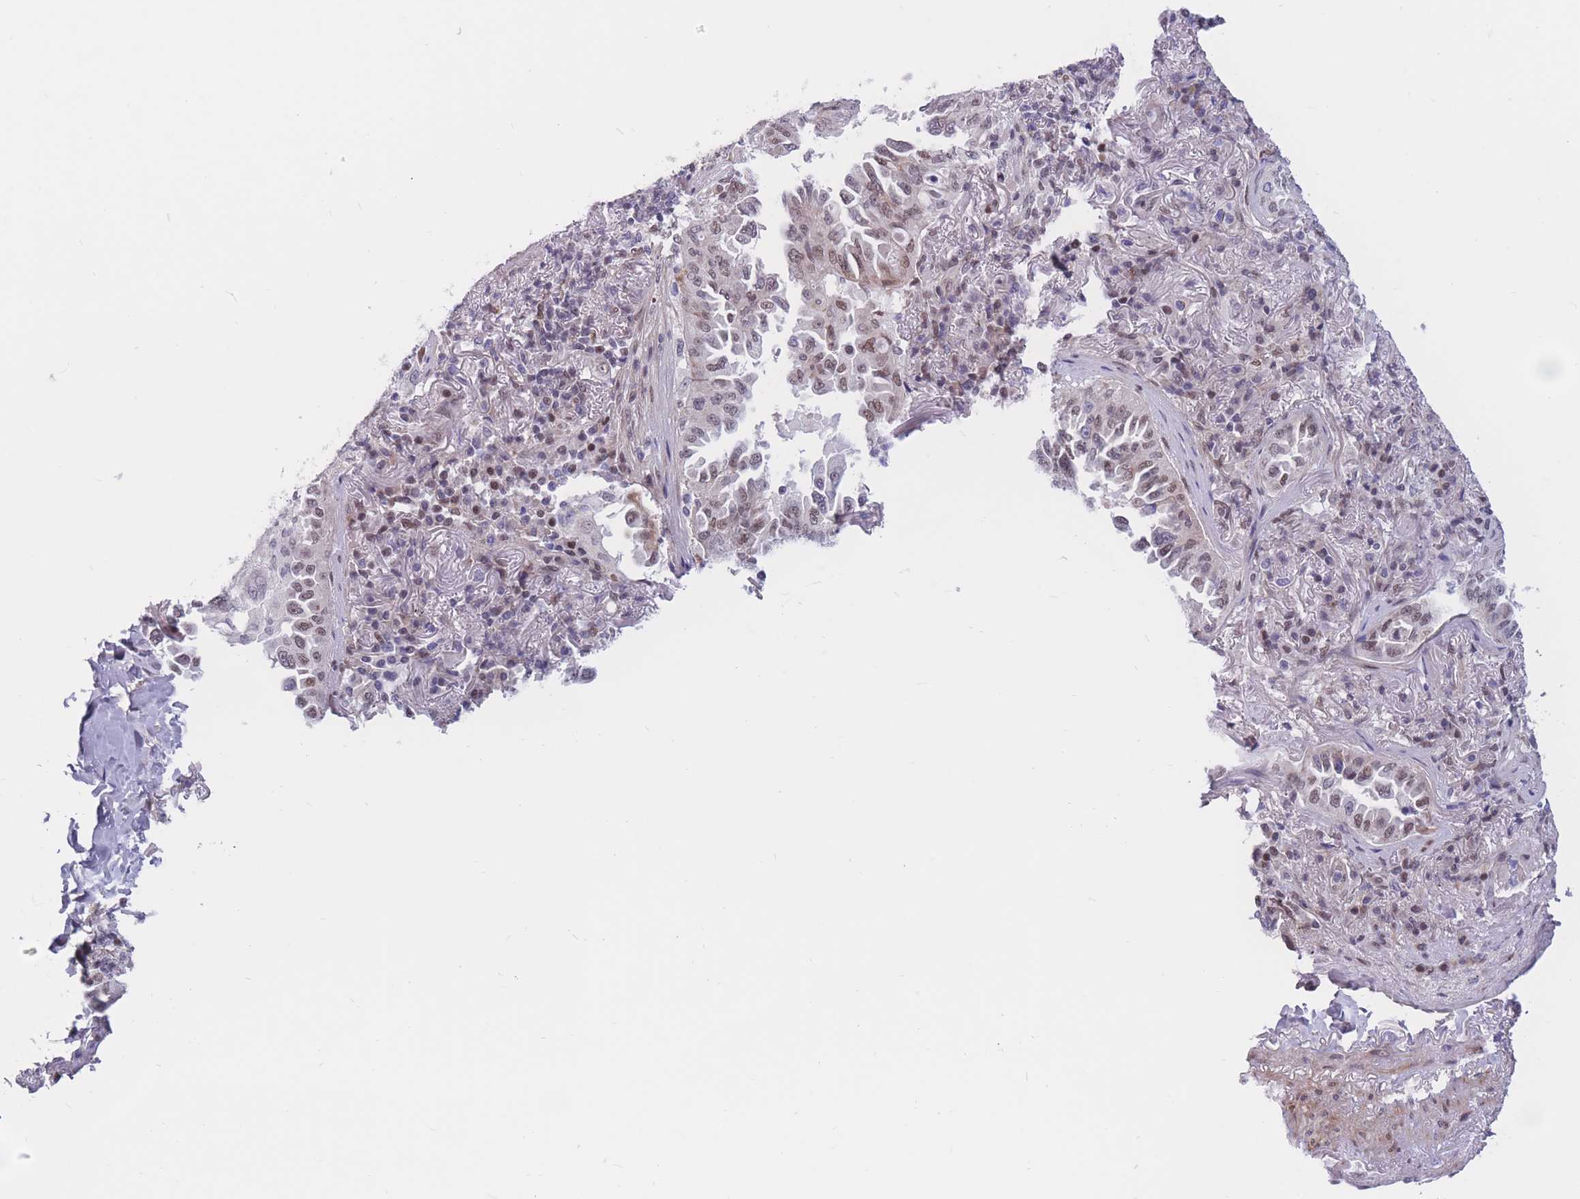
{"staining": {"intensity": "weak", "quantity": "<25%", "location": "nuclear"}, "tissue": "lung cancer", "cell_type": "Tumor cells", "image_type": "cancer", "snomed": [{"axis": "morphology", "description": "Adenocarcinoma, NOS"}, {"axis": "topography", "description": "Lung"}], "caption": "Lung adenocarcinoma stained for a protein using immunohistochemistry shows no staining tumor cells.", "gene": "BCL9L", "patient": {"sex": "female", "age": 69}}